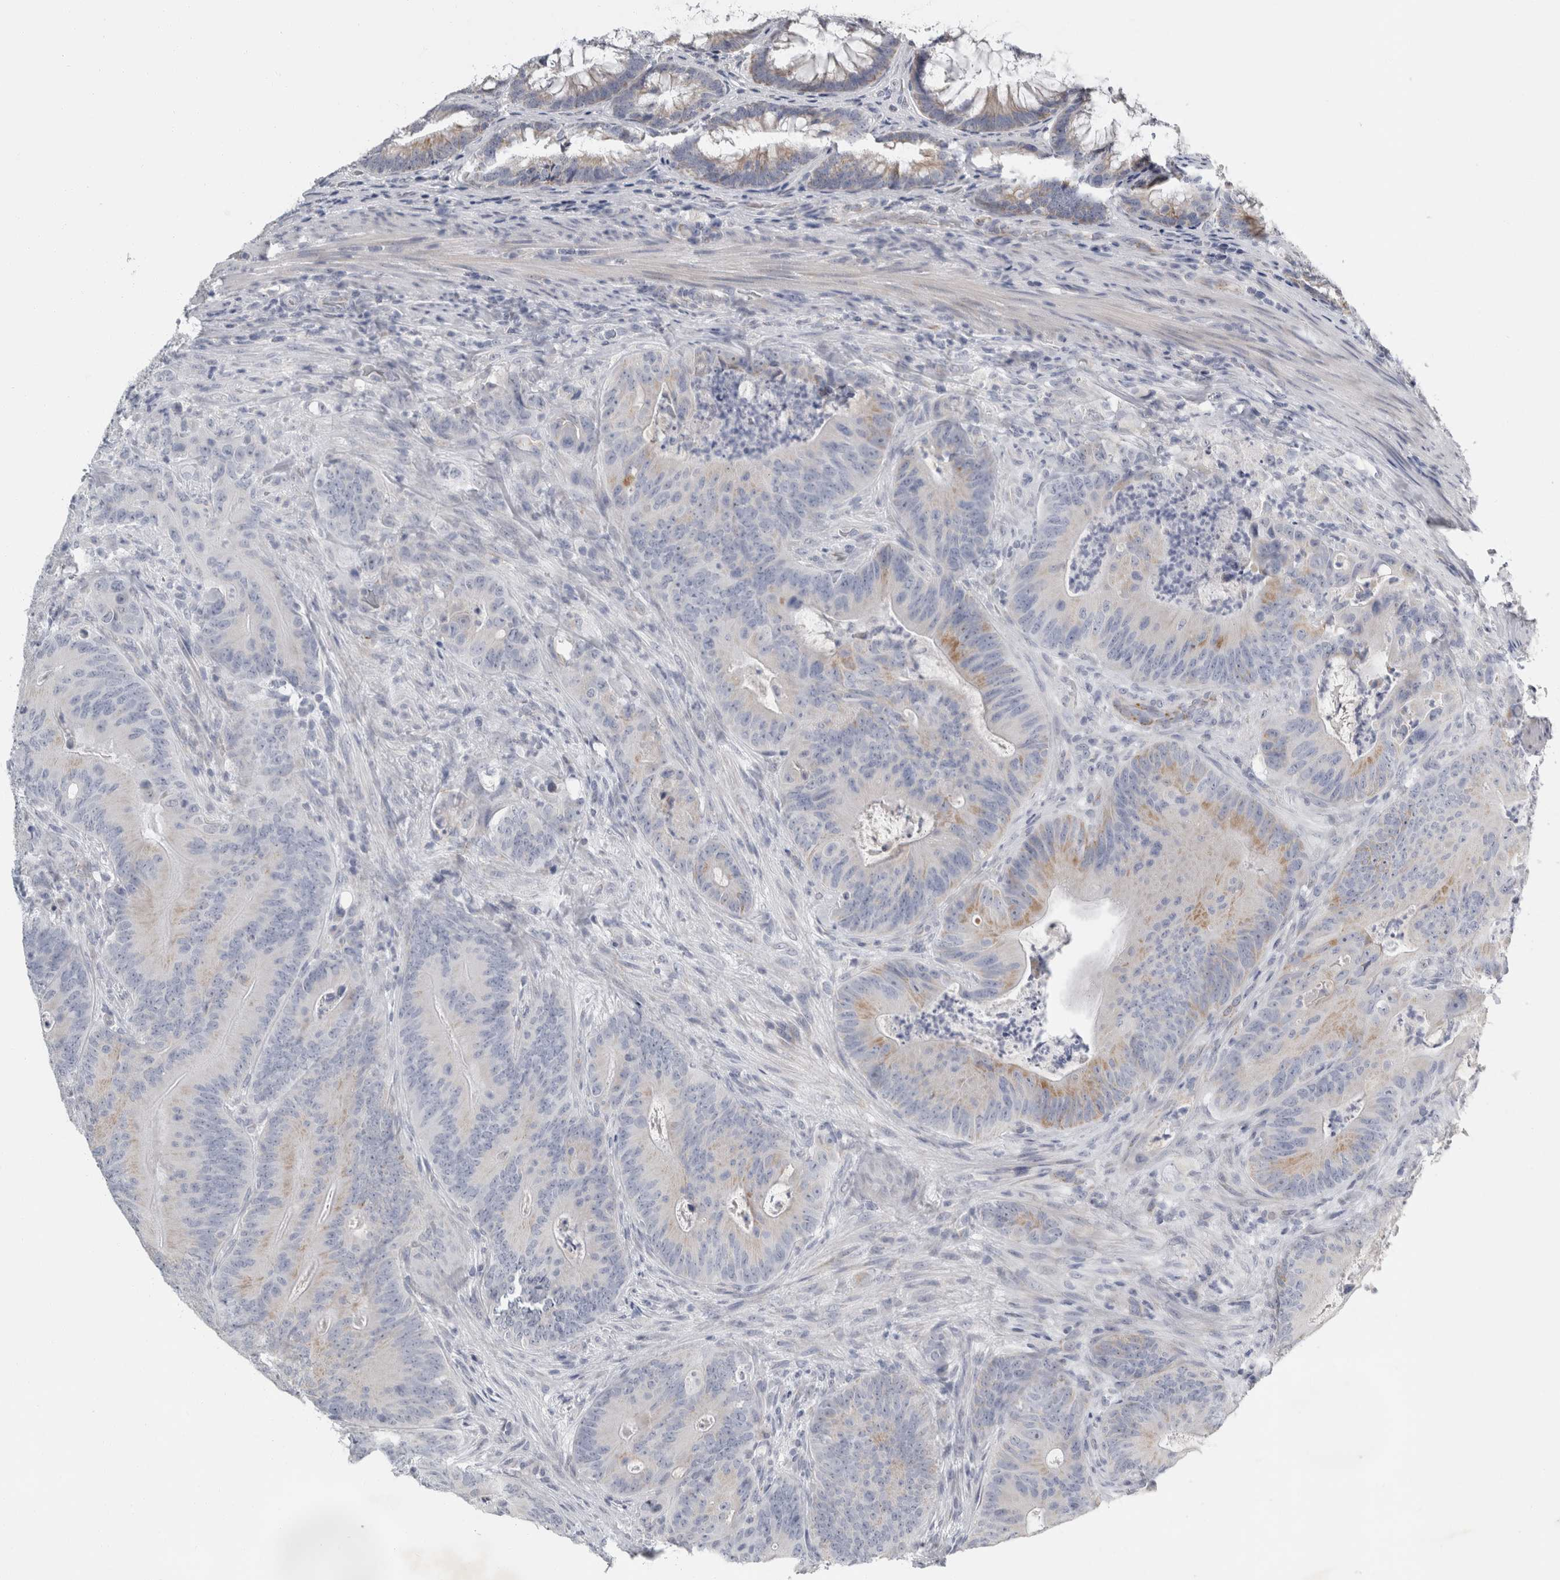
{"staining": {"intensity": "moderate", "quantity": "<25%", "location": "cytoplasmic/membranous"}, "tissue": "colorectal cancer", "cell_type": "Tumor cells", "image_type": "cancer", "snomed": [{"axis": "morphology", "description": "Normal tissue, NOS"}, {"axis": "topography", "description": "Colon"}], "caption": "Colorectal cancer tissue demonstrates moderate cytoplasmic/membranous expression in about <25% of tumor cells, visualized by immunohistochemistry.", "gene": "FXYD7", "patient": {"sex": "female", "age": 82}}